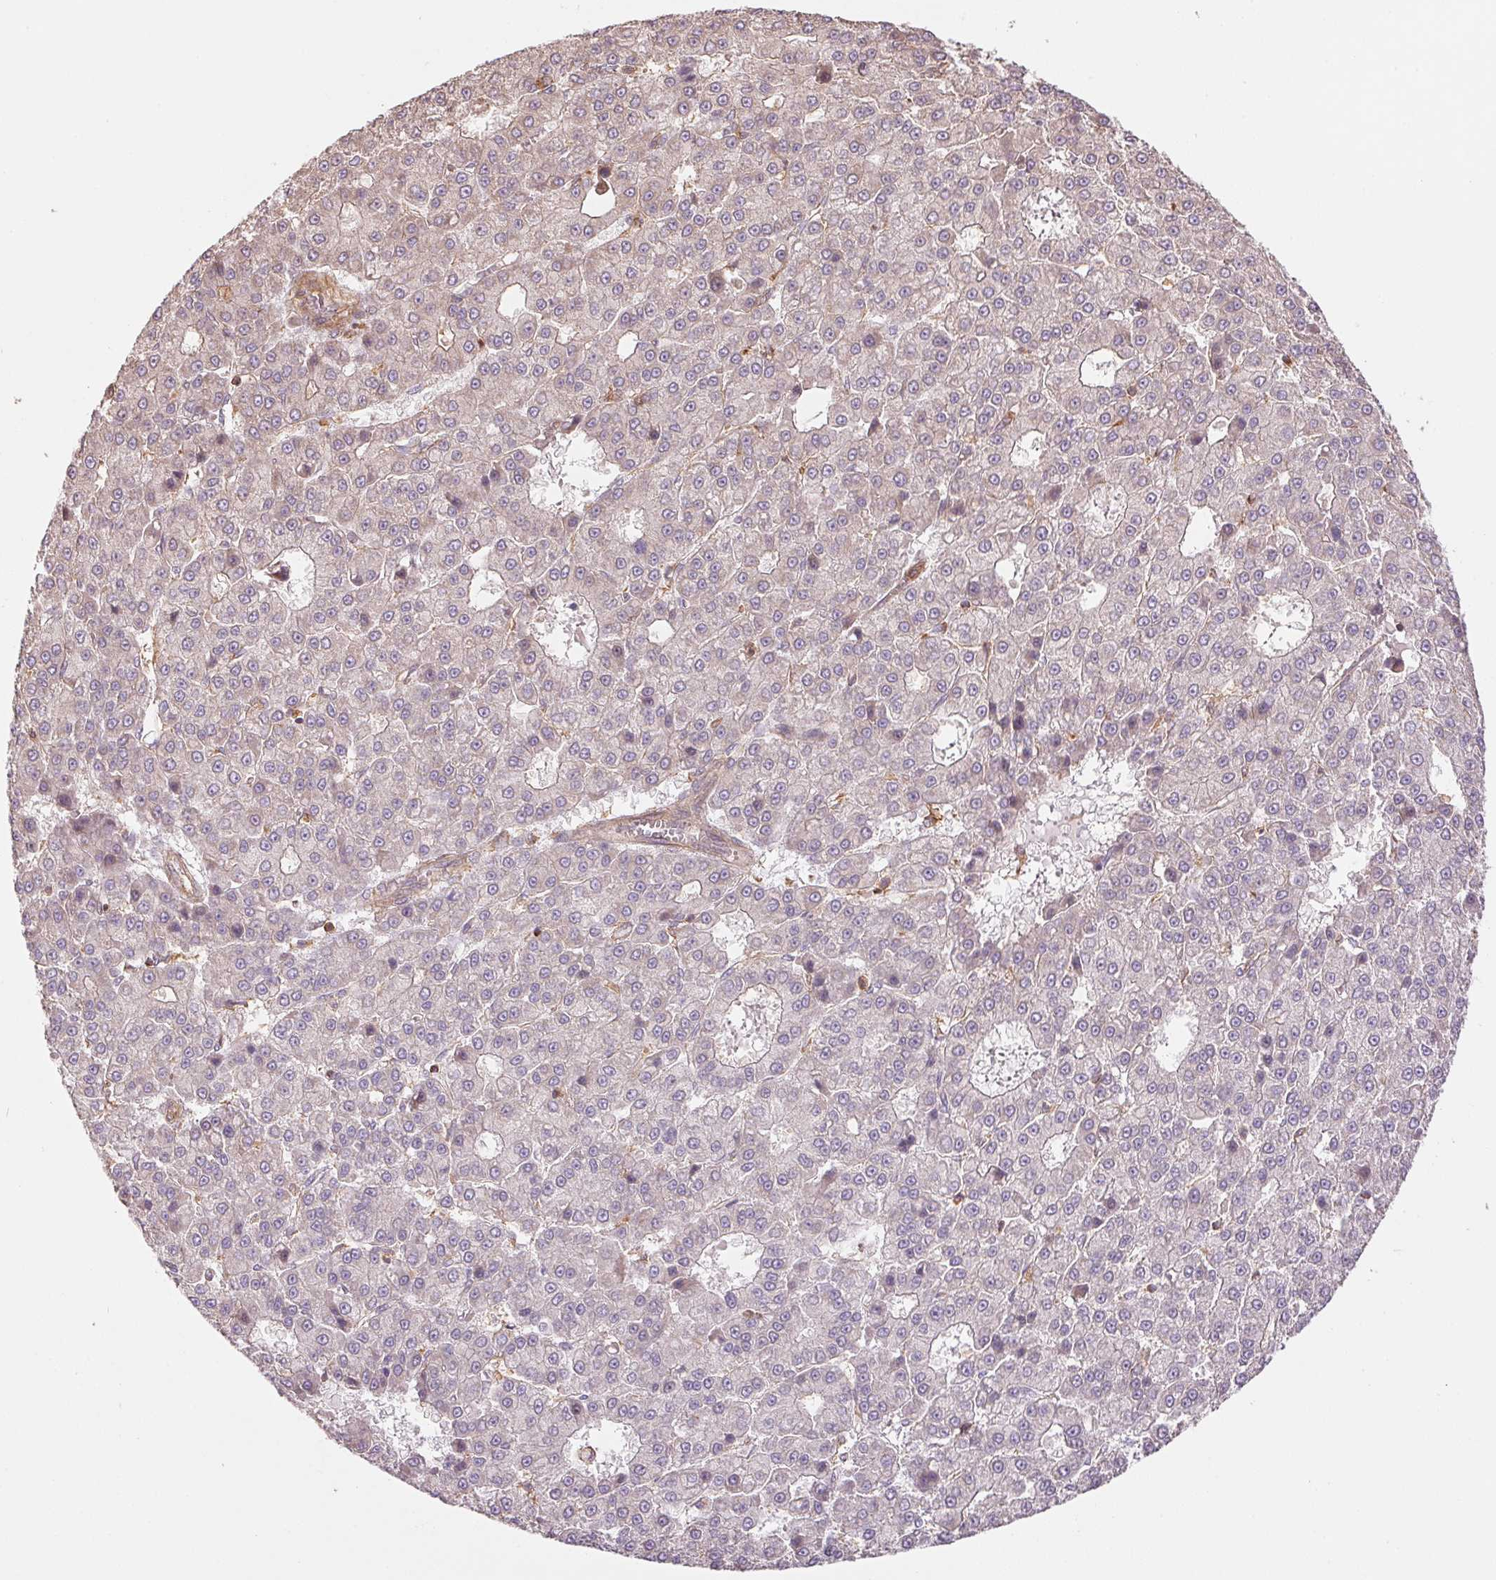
{"staining": {"intensity": "weak", "quantity": "<25%", "location": "cytoplasmic/membranous"}, "tissue": "liver cancer", "cell_type": "Tumor cells", "image_type": "cancer", "snomed": [{"axis": "morphology", "description": "Carcinoma, Hepatocellular, NOS"}, {"axis": "topography", "description": "Liver"}], "caption": "This is a micrograph of IHC staining of liver hepatocellular carcinoma, which shows no positivity in tumor cells. Nuclei are stained in blue.", "gene": "TUBA3D", "patient": {"sex": "male", "age": 70}}